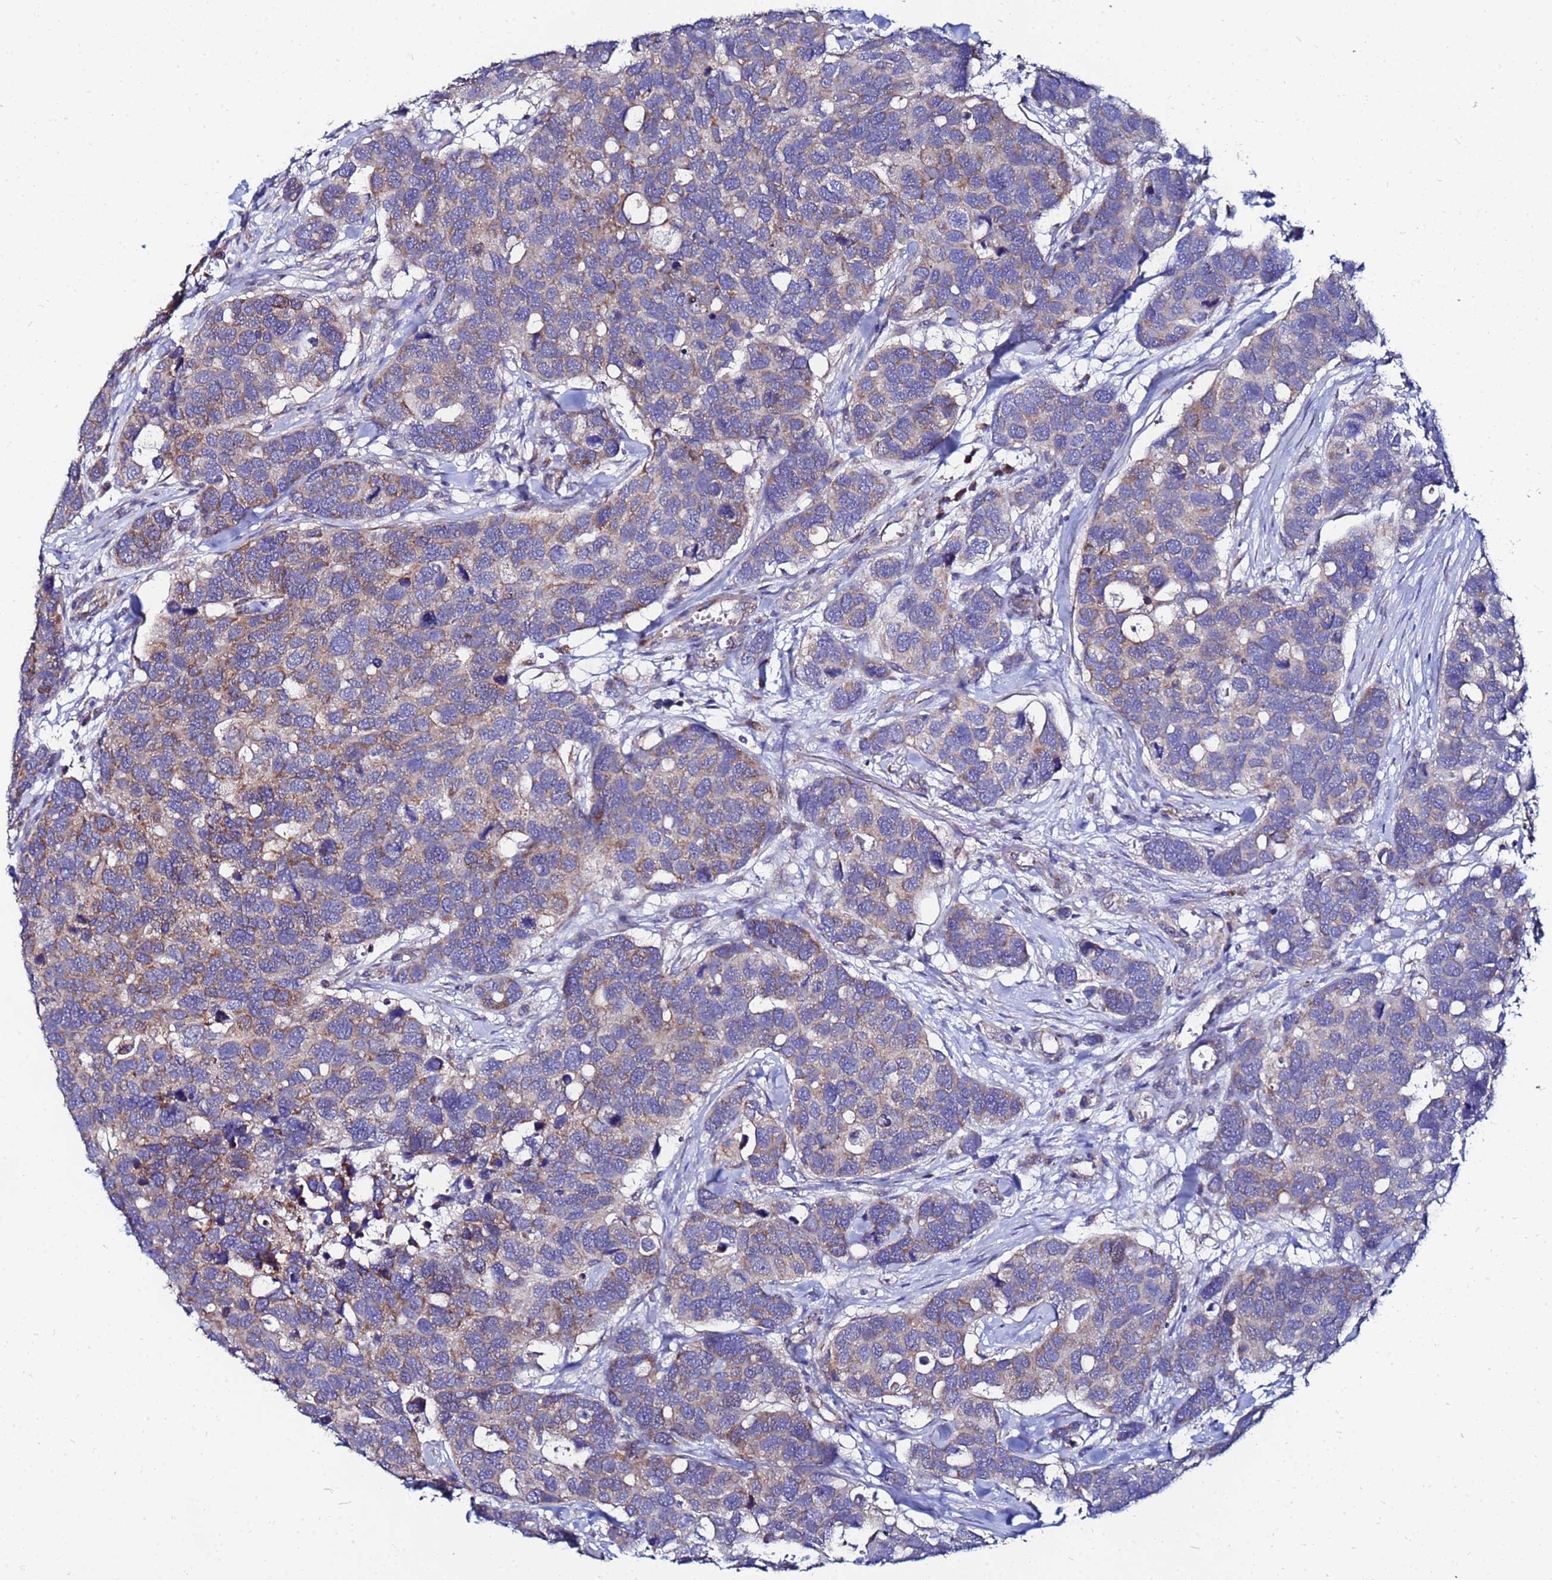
{"staining": {"intensity": "weak", "quantity": ">75%", "location": "cytoplasmic/membranous"}, "tissue": "breast cancer", "cell_type": "Tumor cells", "image_type": "cancer", "snomed": [{"axis": "morphology", "description": "Duct carcinoma"}, {"axis": "topography", "description": "Breast"}], "caption": "Breast cancer (infiltrating ductal carcinoma) was stained to show a protein in brown. There is low levels of weak cytoplasmic/membranous staining in about >75% of tumor cells.", "gene": "FAHD2A", "patient": {"sex": "female", "age": 83}}